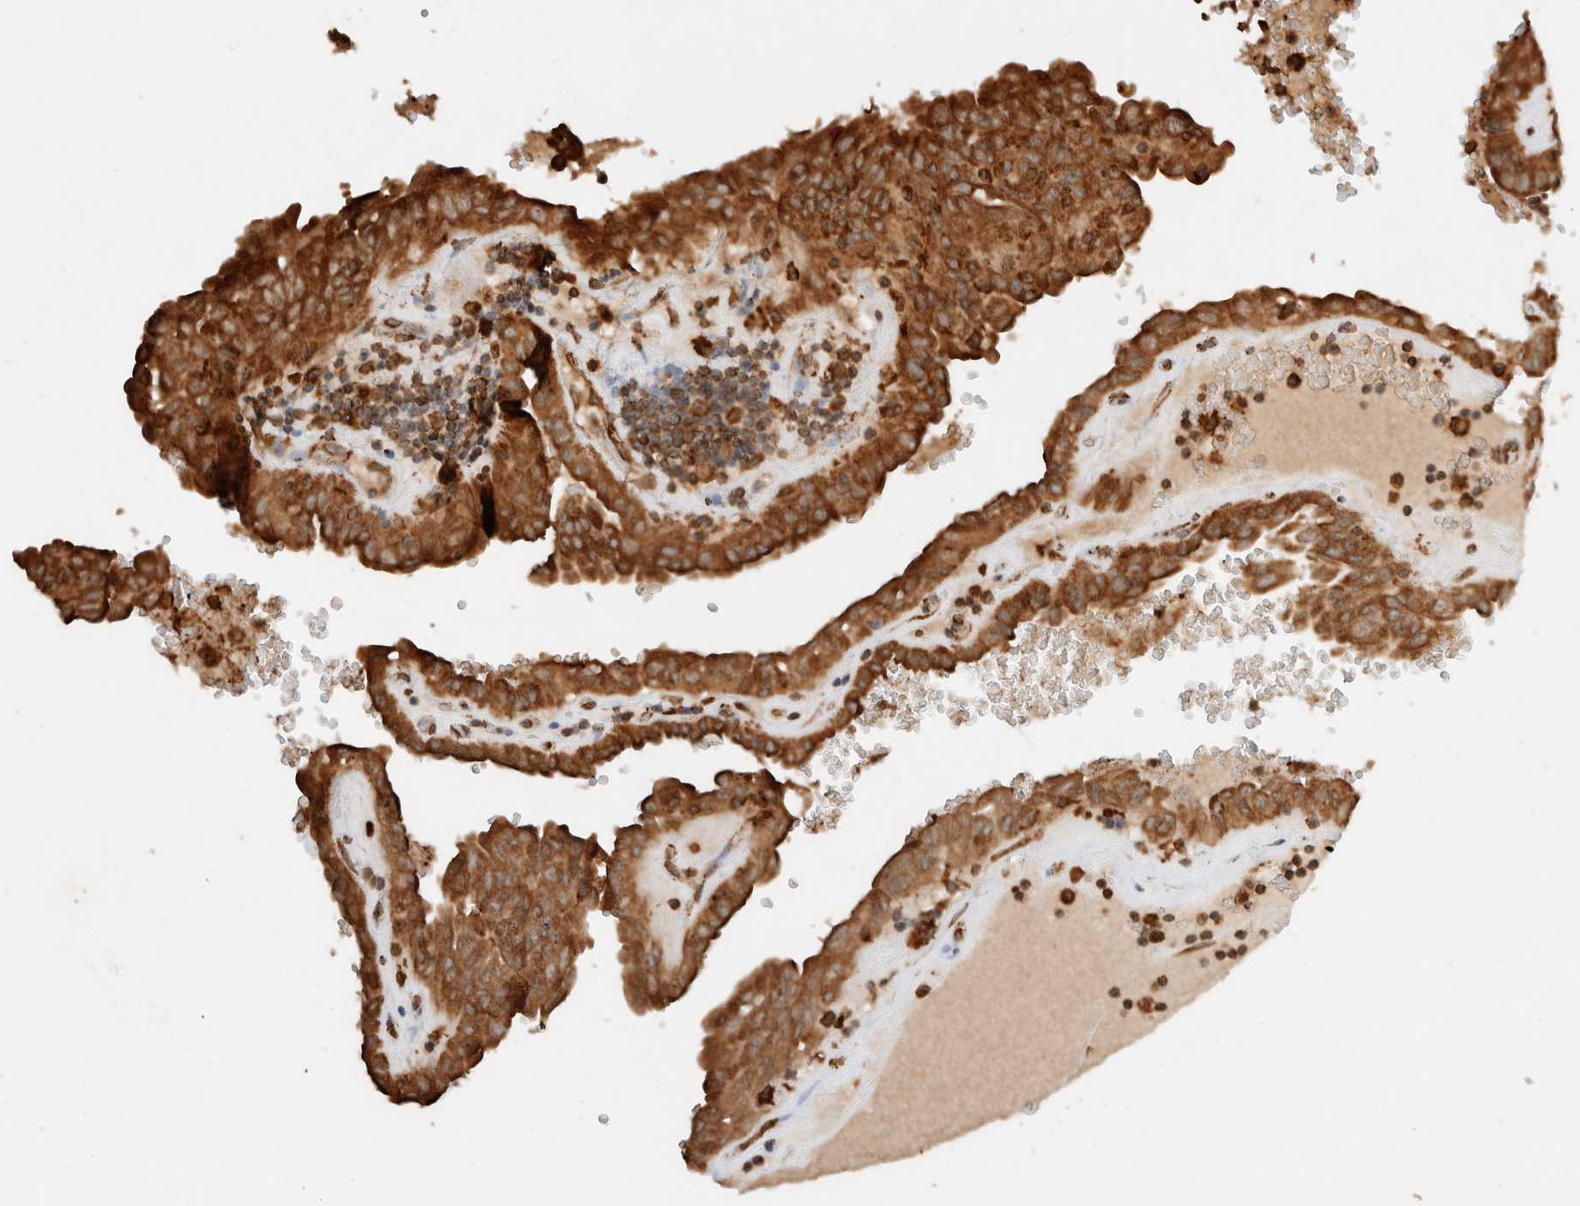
{"staining": {"intensity": "moderate", "quantity": ">75%", "location": "cytoplasmic/membranous"}, "tissue": "thyroid cancer", "cell_type": "Tumor cells", "image_type": "cancer", "snomed": [{"axis": "morphology", "description": "Papillary adenocarcinoma, NOS"}, {"axis": "topography", "description": "Thyroid gland"}], "caption": "The immunohistochemical stain highlights moderate cytoplasmic/membranous staining in tumor cells of papillary adenocarcinoma (thyroid) tissue. The staining is performed using DAB brown chromogen to label protein expression. The nuclei are counter-stained blue using hematoxylin.", "gene": "ERAP1", "patient": {"sex": "male", "age": 77}}